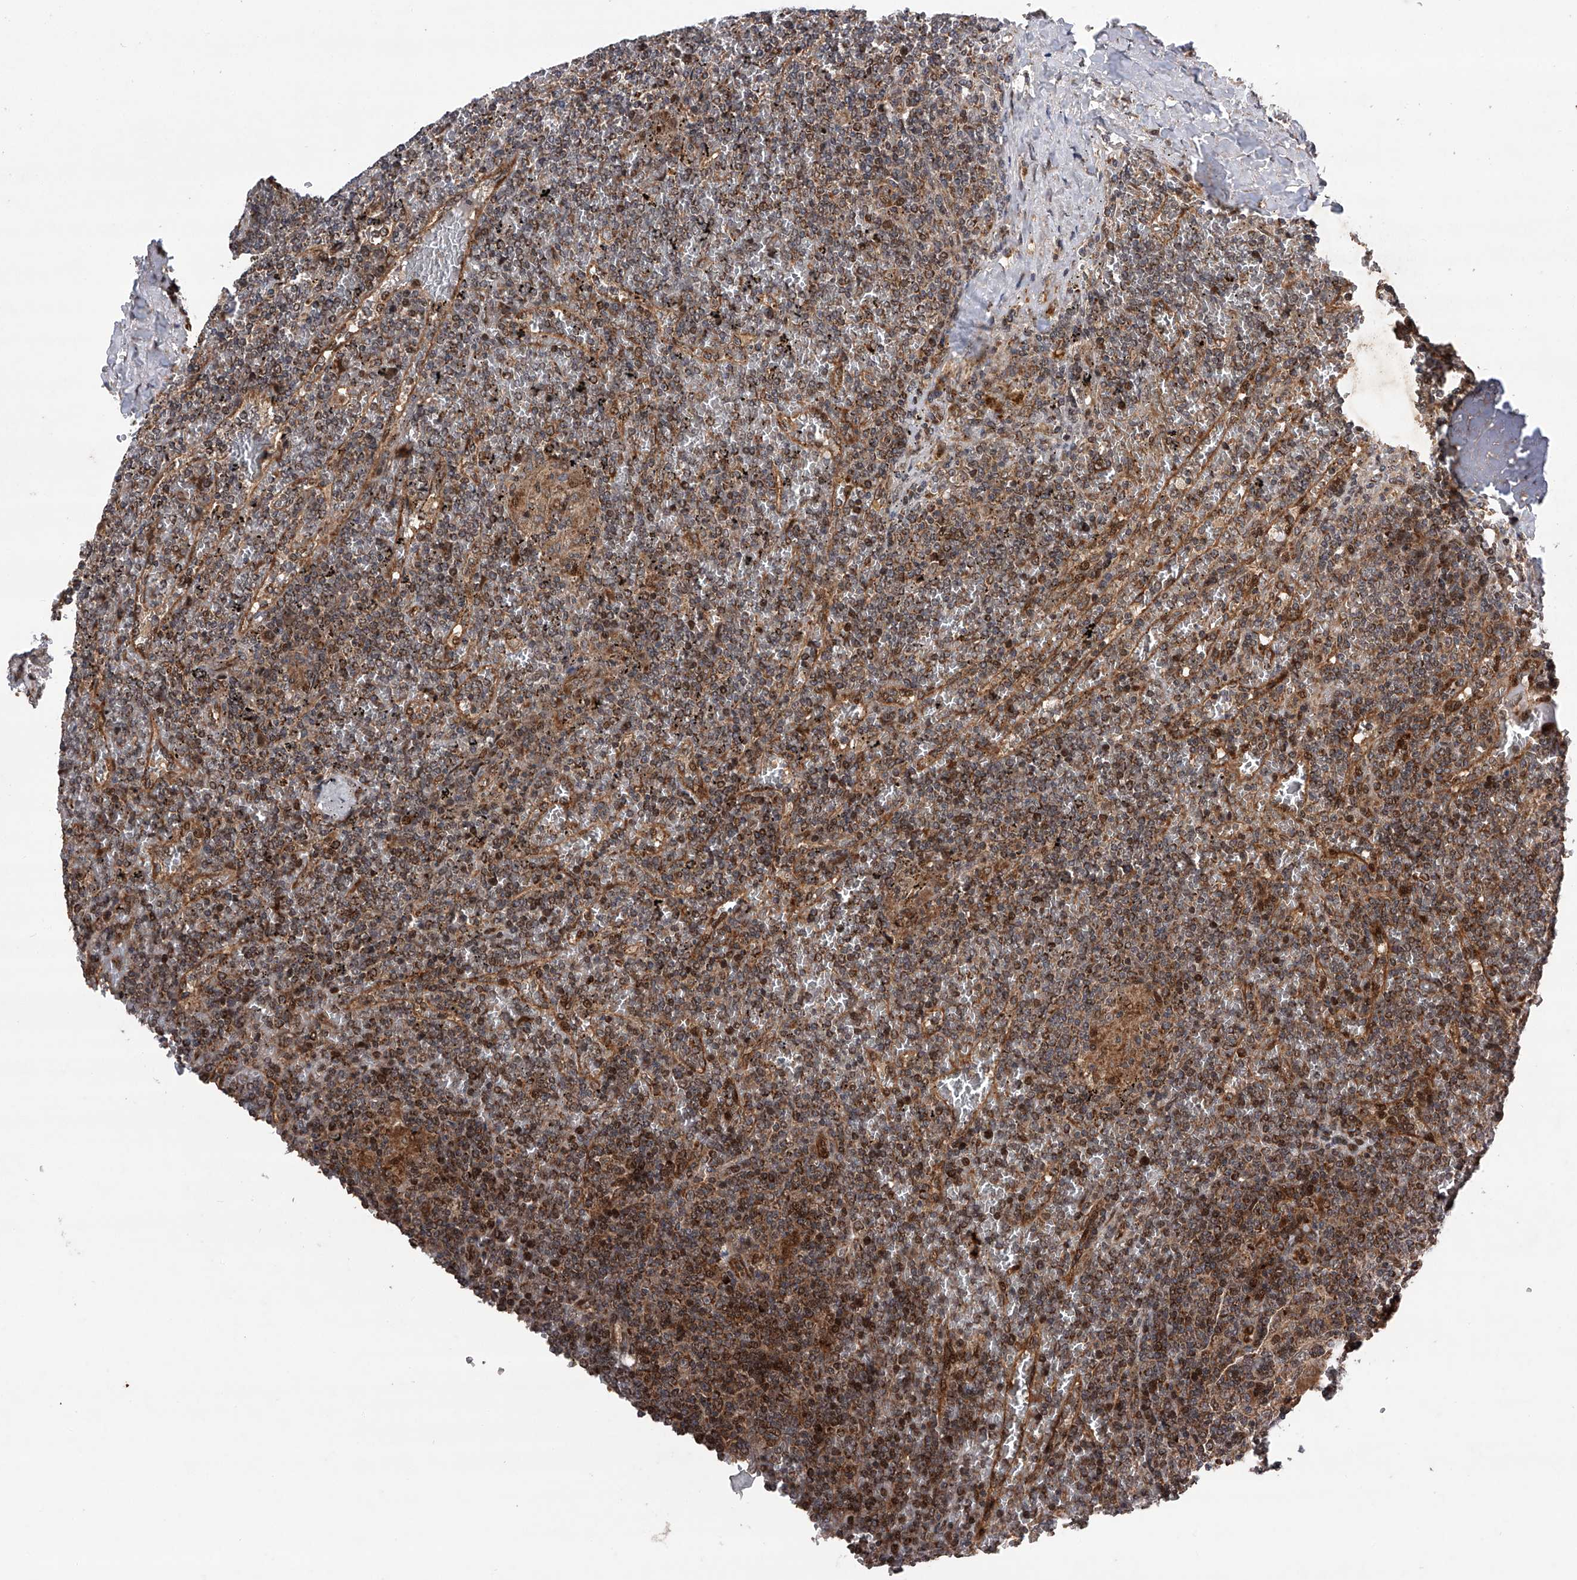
{"staining": {"intensity": "moderate", "quantity": ">75%", "location": "cytoplasmic/membranous,nuclear"}, "tissue": "lymphoma", "cell_type": "Tumor cells", "image_type": "cancer", "snomed": [{"axis": "morphology", "description": "Malignant lymphoma, non-Hodgkin's type, Low grade"}, {"axis": "topography", "description": "Spleen"}], "caption": "About >75% of tumor cells in lymphoma show moderate cytoplasmic/membranous and nuclear protein staining as visualized by brown immunohistochemical staining.", "gene": "MAP3K11", "patient": {"sex": "female", "age": 19}}